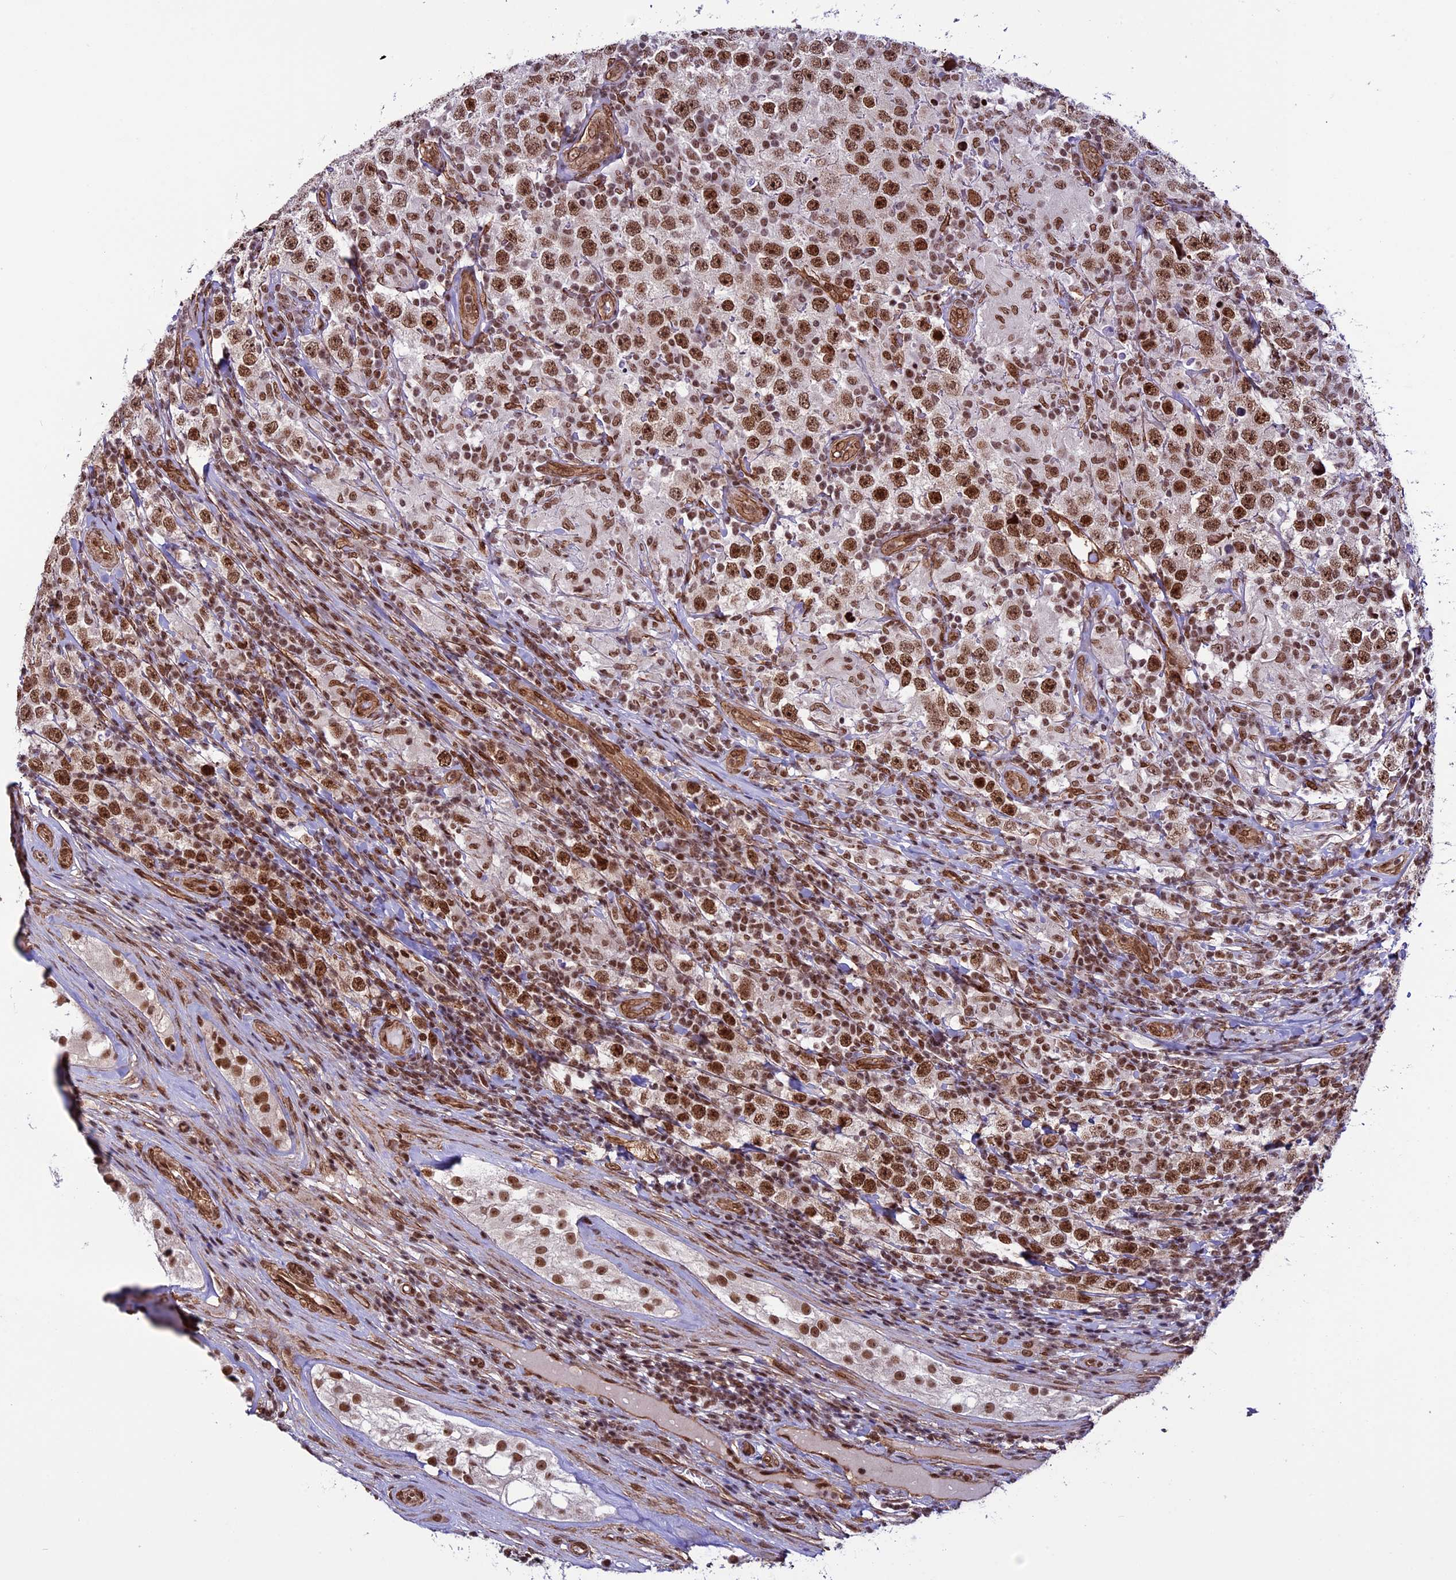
{"staining": {"intensity": "strong", "quantity": ">75%", "location": "nuclear"}, "tissue": "testis cancer", "cell_type": "Tumor cells", "image_type": "cancer", "snomed": [{"axis": "morphology", "description": "Normal tissue, NOS"}, {"axis": "morphology", "description": "Urothelial carcinoma, High grade"}, {"axis": "morphology", "description": "Seminoma, NOS"}, {"axis": "morphology", "description": "Carcinoma, Embryonal, NOS"}, {"axis": "topography", "description": "Urinary bladder"}, {"axis": "topography", "description": "Testis"}], "caption": "Testis embryonal carcinoma stained for a protein reveals strong nuclear positivity in tumor cells. Ihc stains the protein of interest in brown and the nuclei are stained blue.", "gene": "MPHOSPH8", "patient": {"sex": "male", "age": 41}}